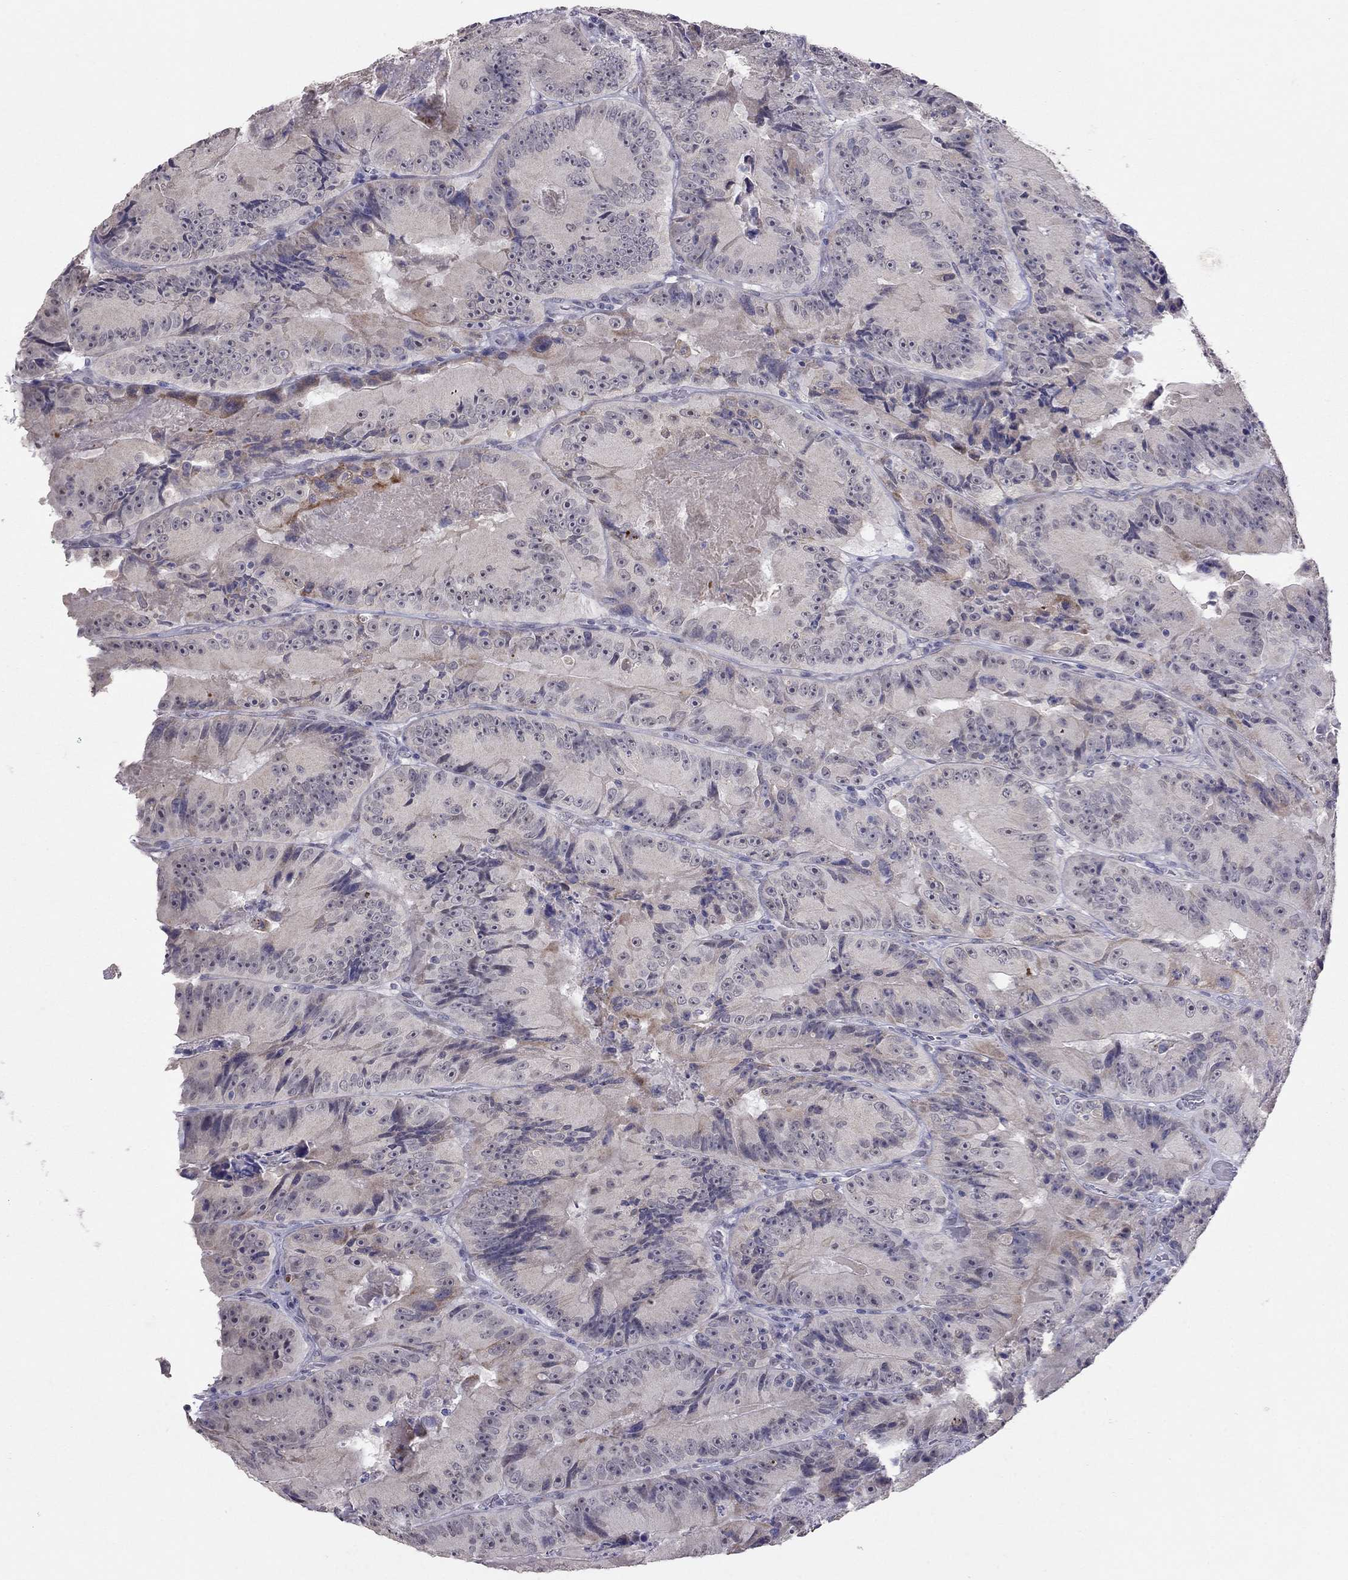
{"staining": {"intensity": "negative", "quantity": "none", "location": "none"}, "tissue": "colorectal cancer", "cell_type": "Tumor cells", "image_type": "cancer", "snomed": [{"axis": "morphology", "description": "Adenocarcinoma, NOS"}, {"axis": "topography", "description": "Colon"}], "caption": "A histopathology image of human colorectal cancer is negative for staining in tumor cells. (DAB (3,3'-diaminobenzidine) immunohistochemistry, high magnification).", "gene": "MYO3B", "patient": {"sex": "female", "age": 86}}